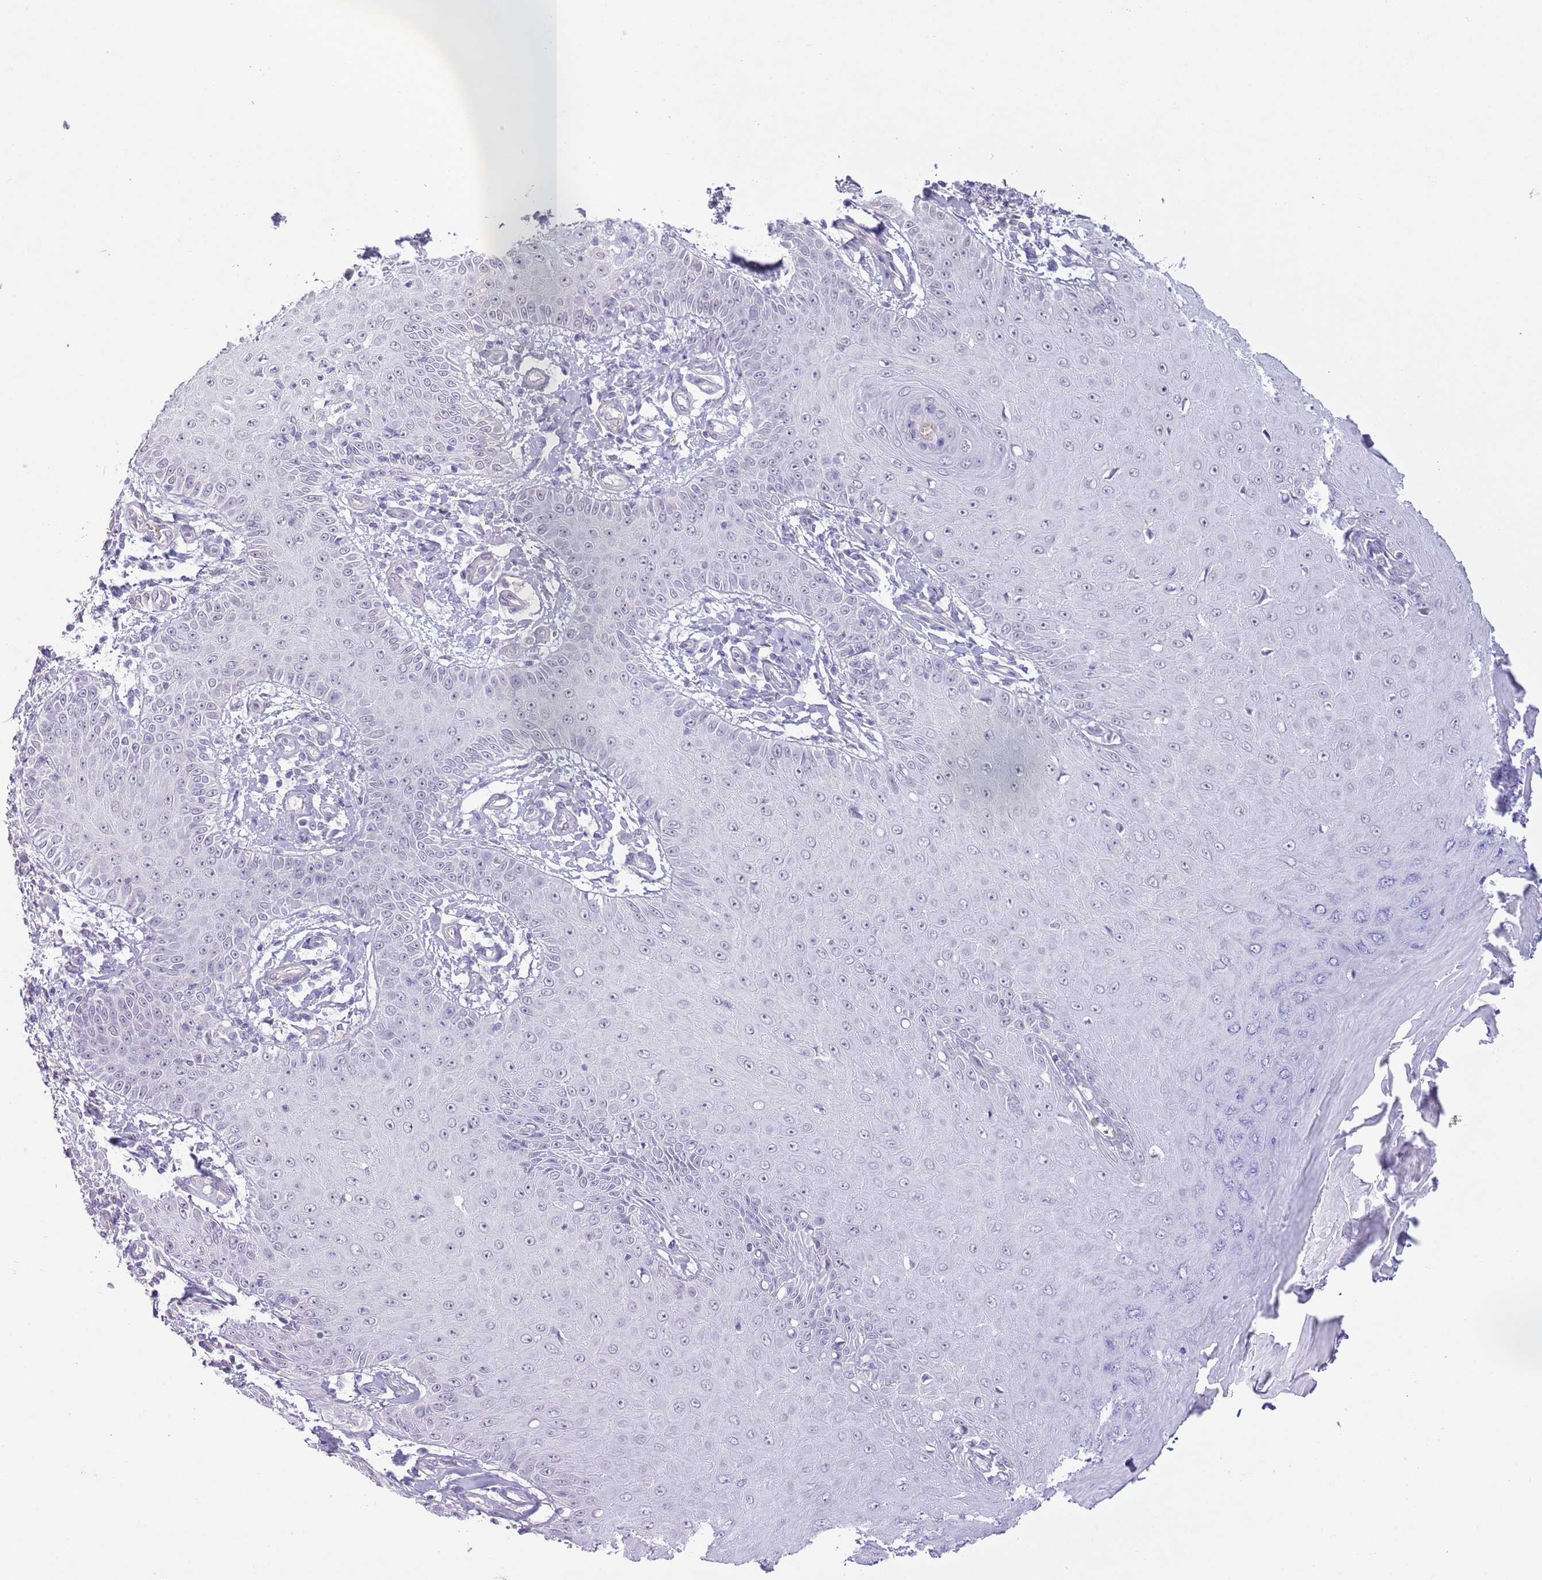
{"staining": {"intensity": "negative", "quantity": "none", "location": "none"}, "tissue": "skin cancer", "cell_type": "Tumor cells", "image_type": "cancer", "snomed": [{"axis": "morphology", "description": "Squamous cell carcinoma, NOS"}, {"axis": "topography", "description": "Skin"}], "caption": "The photomicrograph displays no significant staining in tumor cells of squamous cell carcinoma (skin). (Immunohistochemistry, brightfield microscopy, high magnification).", "gene": "MIDN", "patient": {"sex": "male", "age": 70}}